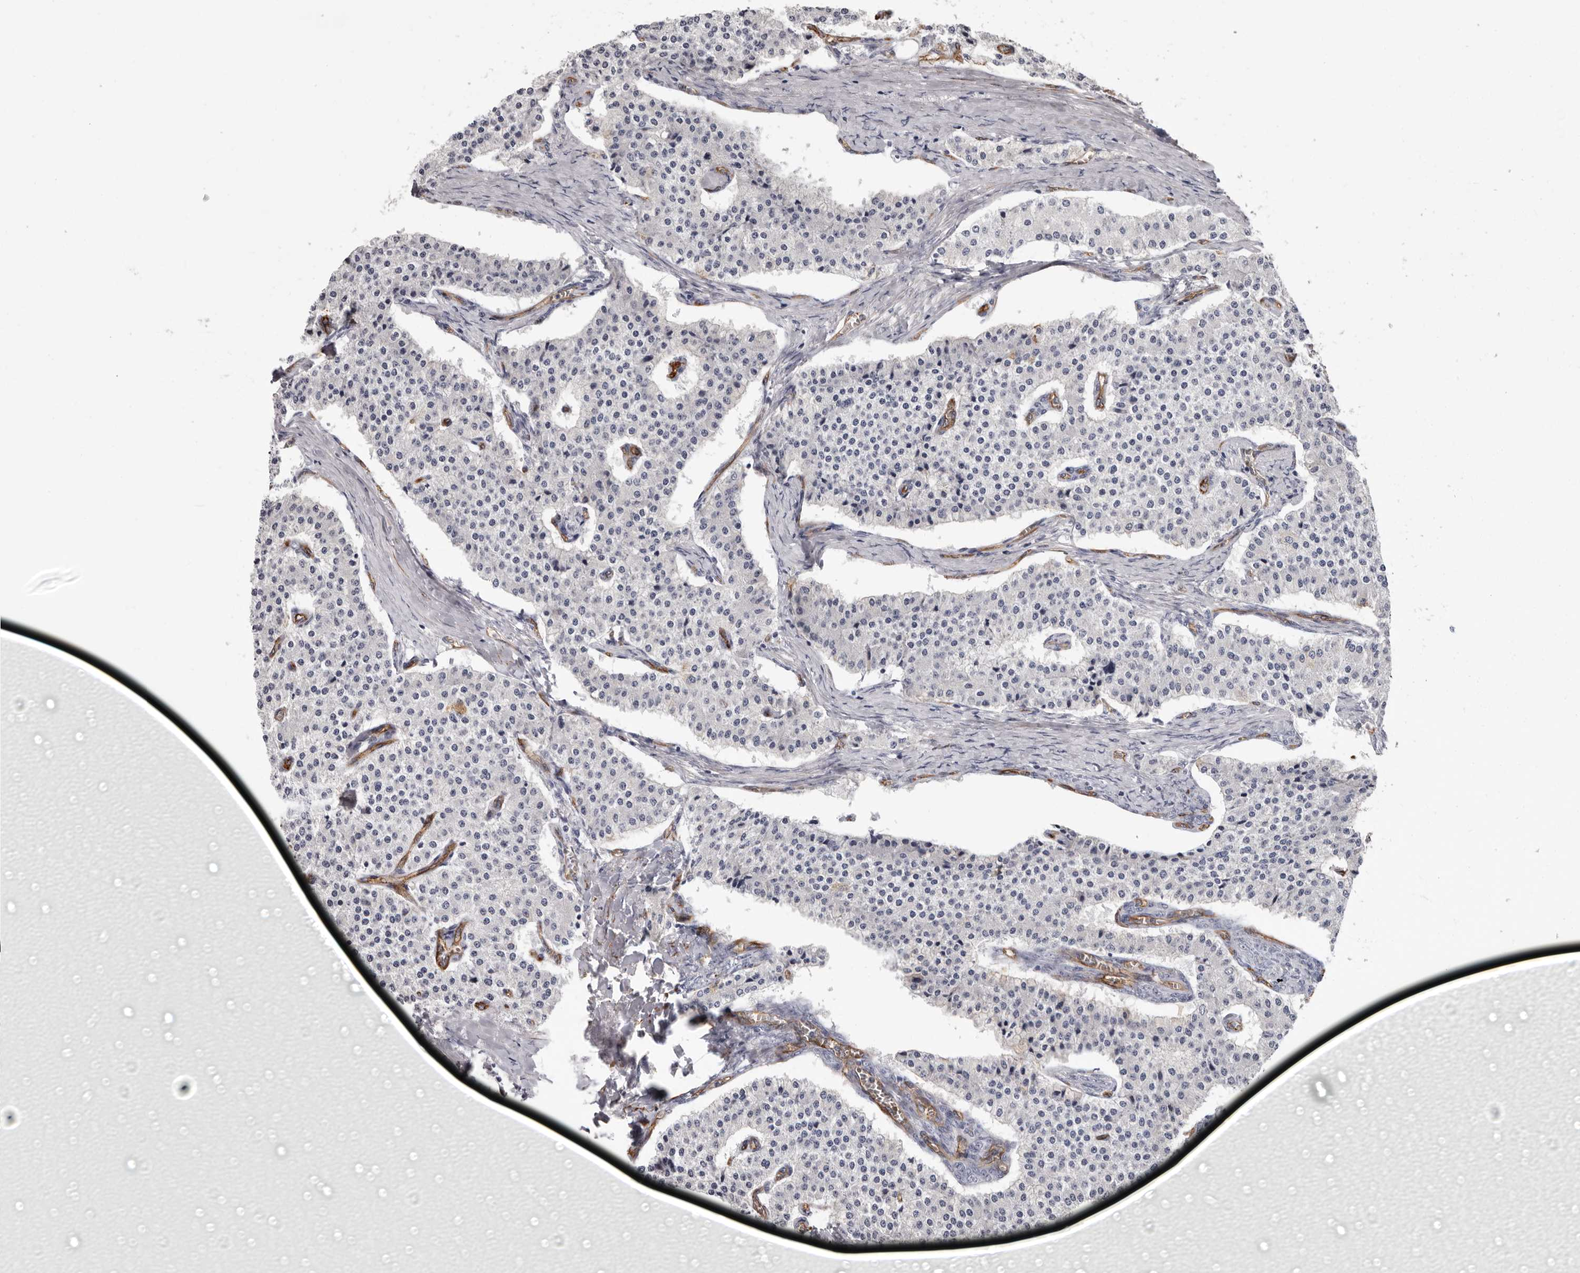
{"staining": {"intensity": "negative", "quantity": "none", "location": "none"}, "tissue": "carcinoid", "cell_type": "Tumor cells", "image_type": "cancer", "snomed": [{"axis": "morphology", "description": "Carcinoid, malignant, NOS"}, {"axis": "topography", "description": "Colon"}], "caption": "An image of human carcinoid is negative for staining in tumor cells.", "gene": "ADGRL4", "patient": {"sex": "female", "age": 52}}